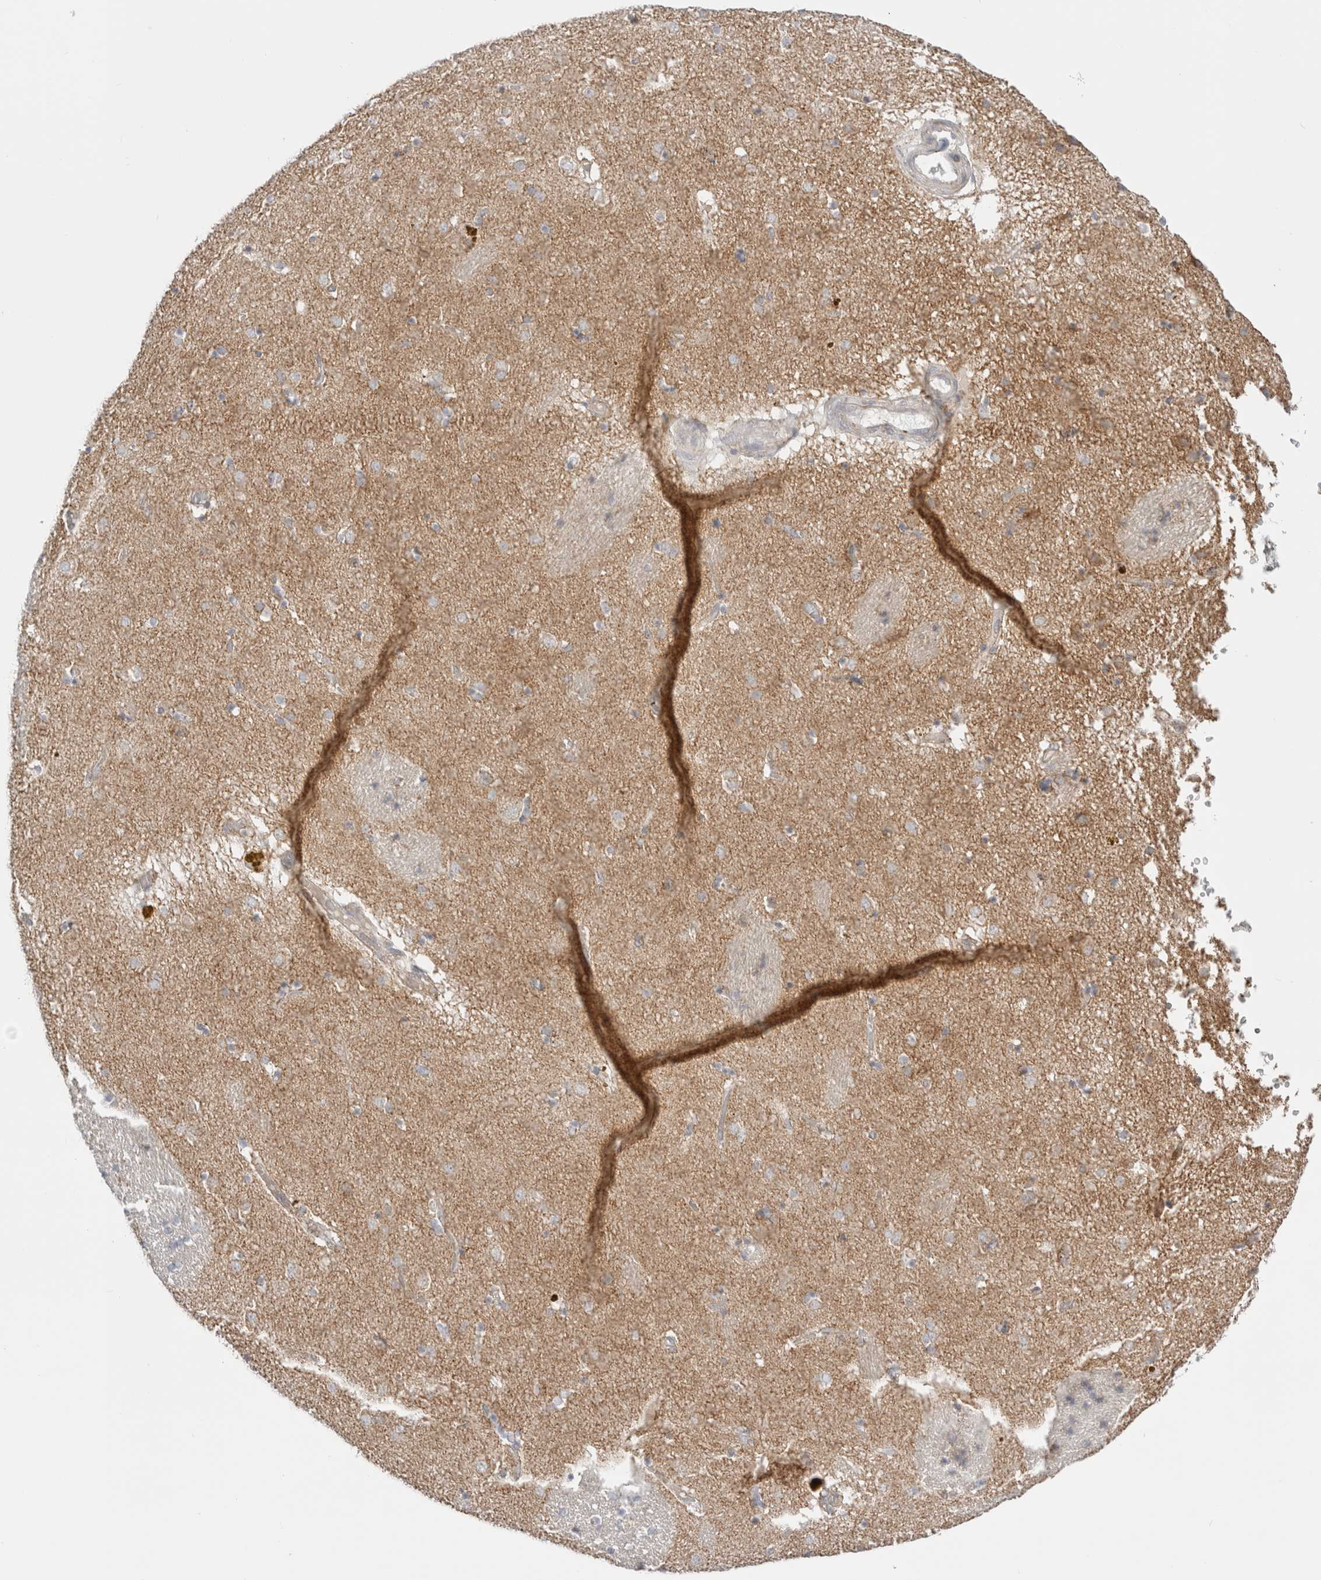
{"staining": {"intensity": "weak", "quantity": "<25%", "location": "cytoplasmic/membranous"}, "tissue": "caudate", "cell_type": "Glial cells", "image_type": "normal", "snomed": [{"axis": "morphology", "description": "Normal tissue, NOS"}, {"axis": "topography", "description": "Lateral ventricle wall"}], "caption": "The micrograph exhibits no staining of glial cells in normal caudate.", "gene": "FAHD1", "patient": {"sex": "male", "age": 70}}